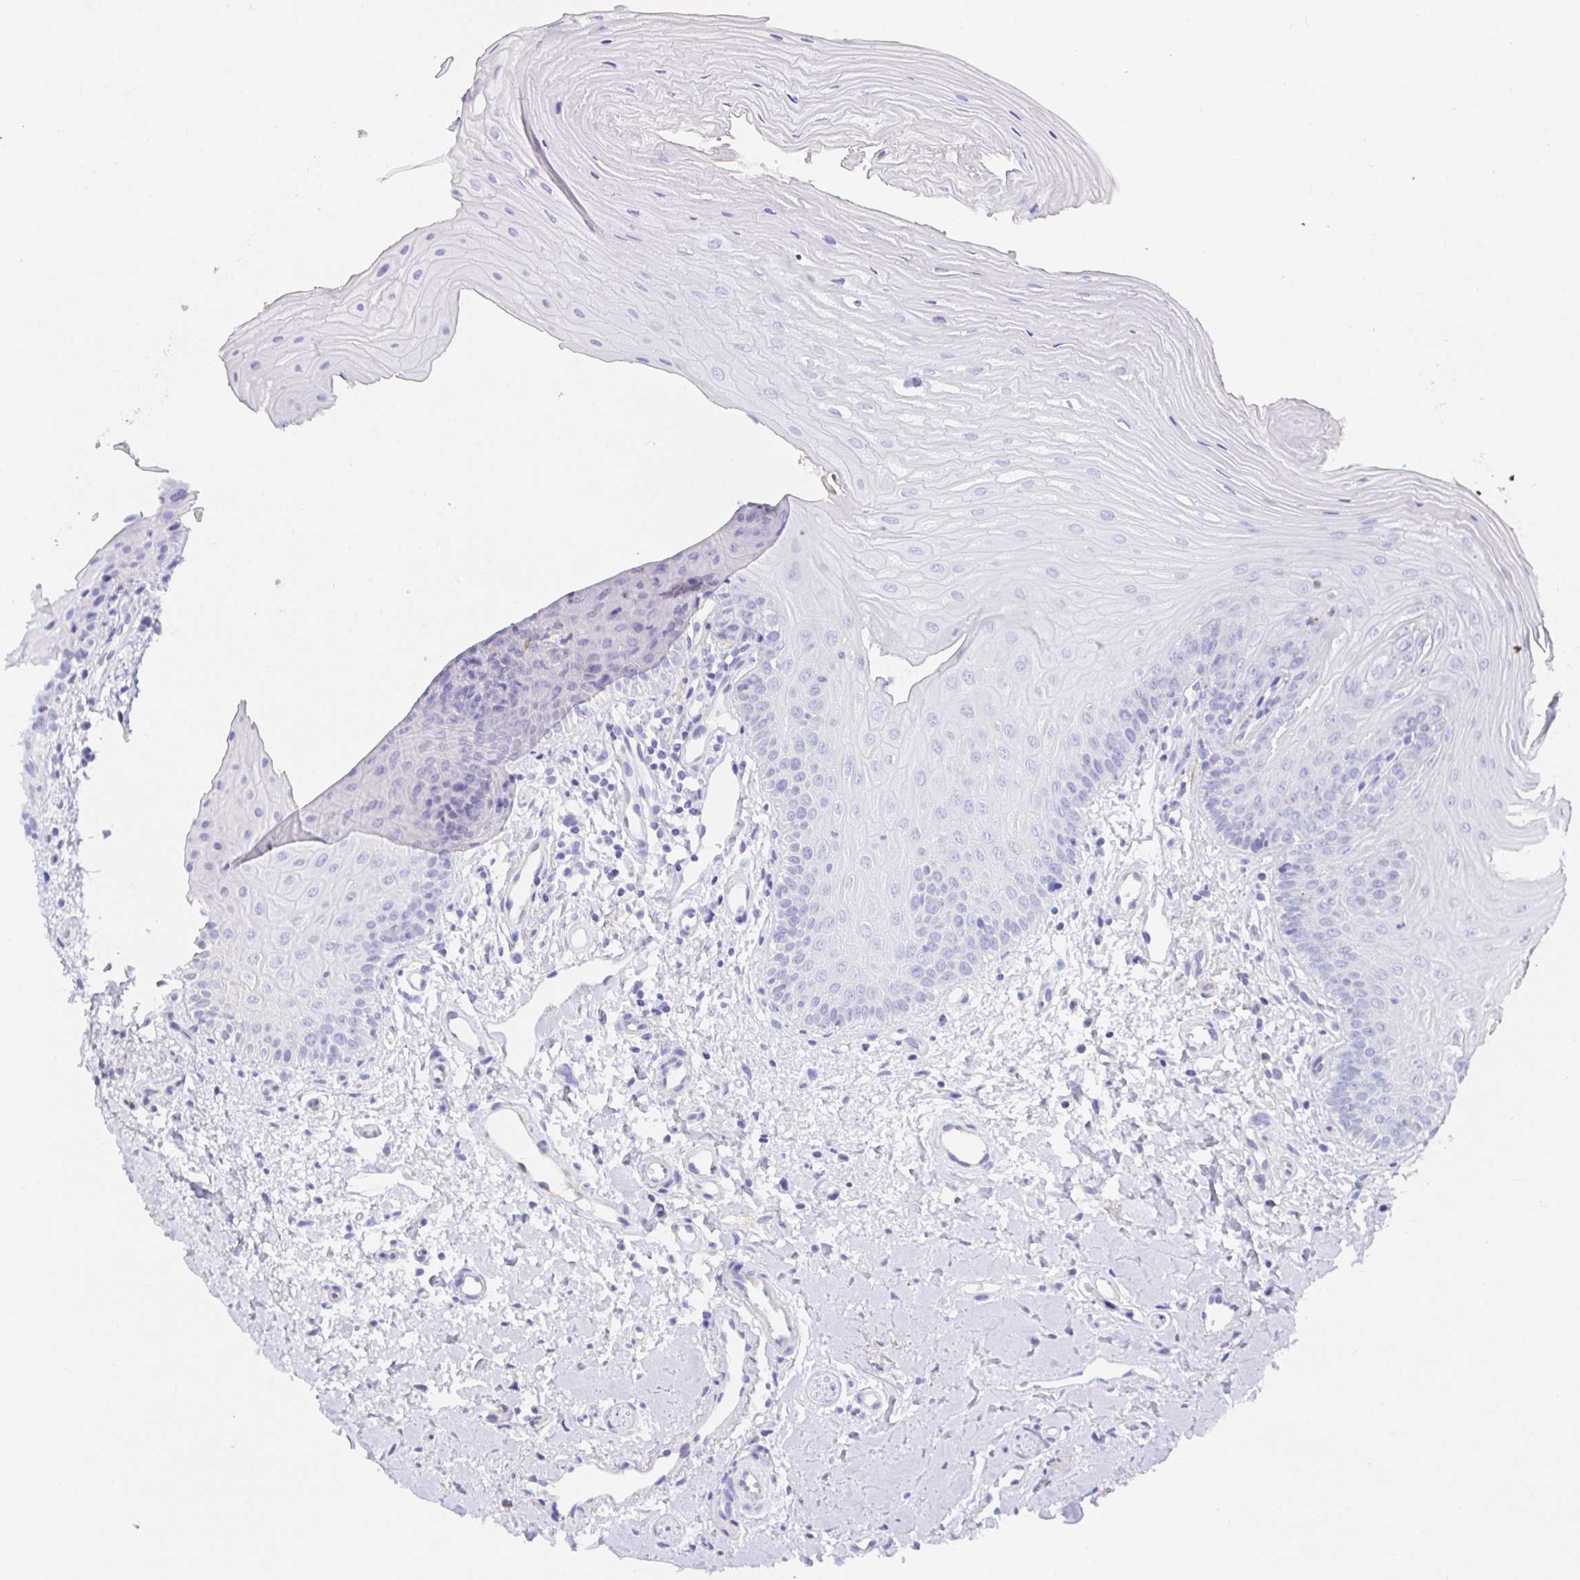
{"staining": {"intensity": "negative", "quantity": "none", "location": "none"}, "tissue": "oral mucosa", "cell_type": "Squamous epithelial cells", "image_type": "normal", "snomed": [{"axis": "morphology", "description": "Normal tissue, NOS"}, {"axis": "topography", "description": "Oral tissue"}], "caption": "Immunohistochemistry (IHC) photomicrograph of unremarkable oral mucosa: oral mucosa stained with DAB (3,3'-diaminobenzidine) reveals no significant protein expression in squamous epithelial cells.", "gene": "PDE6B", "patient": {"sex": "female", "age": 73}}